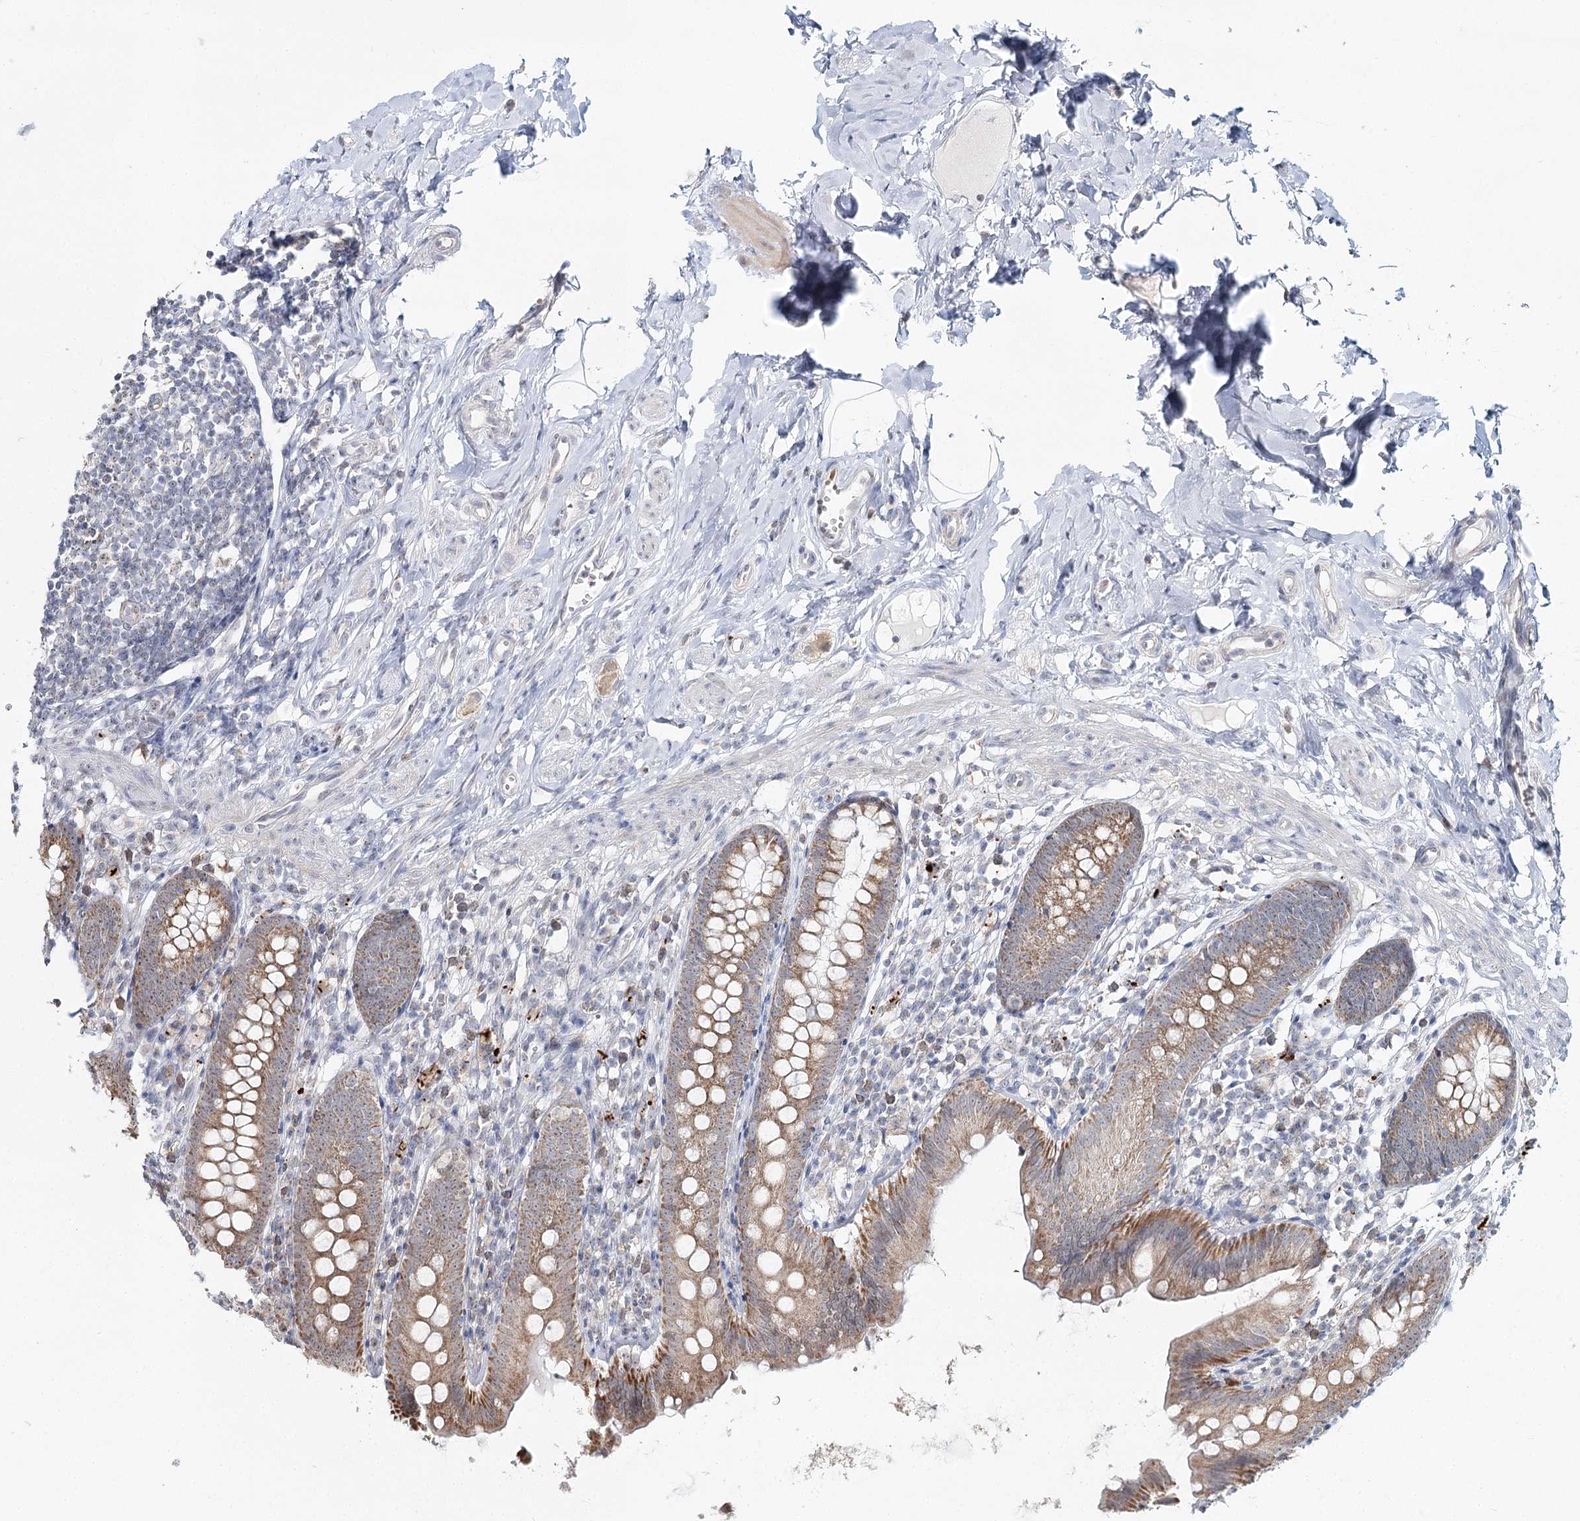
{"staining": {"intensity": "moderate", "quantity": ">75%", "location": "cytoplasmic/membranous"}, "tissue": "appendix", "cell_type": "Glandular cells", "image_type": "normal", "snomed": [{"axis": "morphology", "description": "Normal tissue, NOS"}, {"axis": "topography", "description": "Appendix"}], "caption": "Glandular cells display medium levels of moderate cytoplasmic/membranous positivity in approximately >75% of cells in unremarkable appendix.", "gene": "ATAD1", "patient": {"sex": "male", "age": 52}}